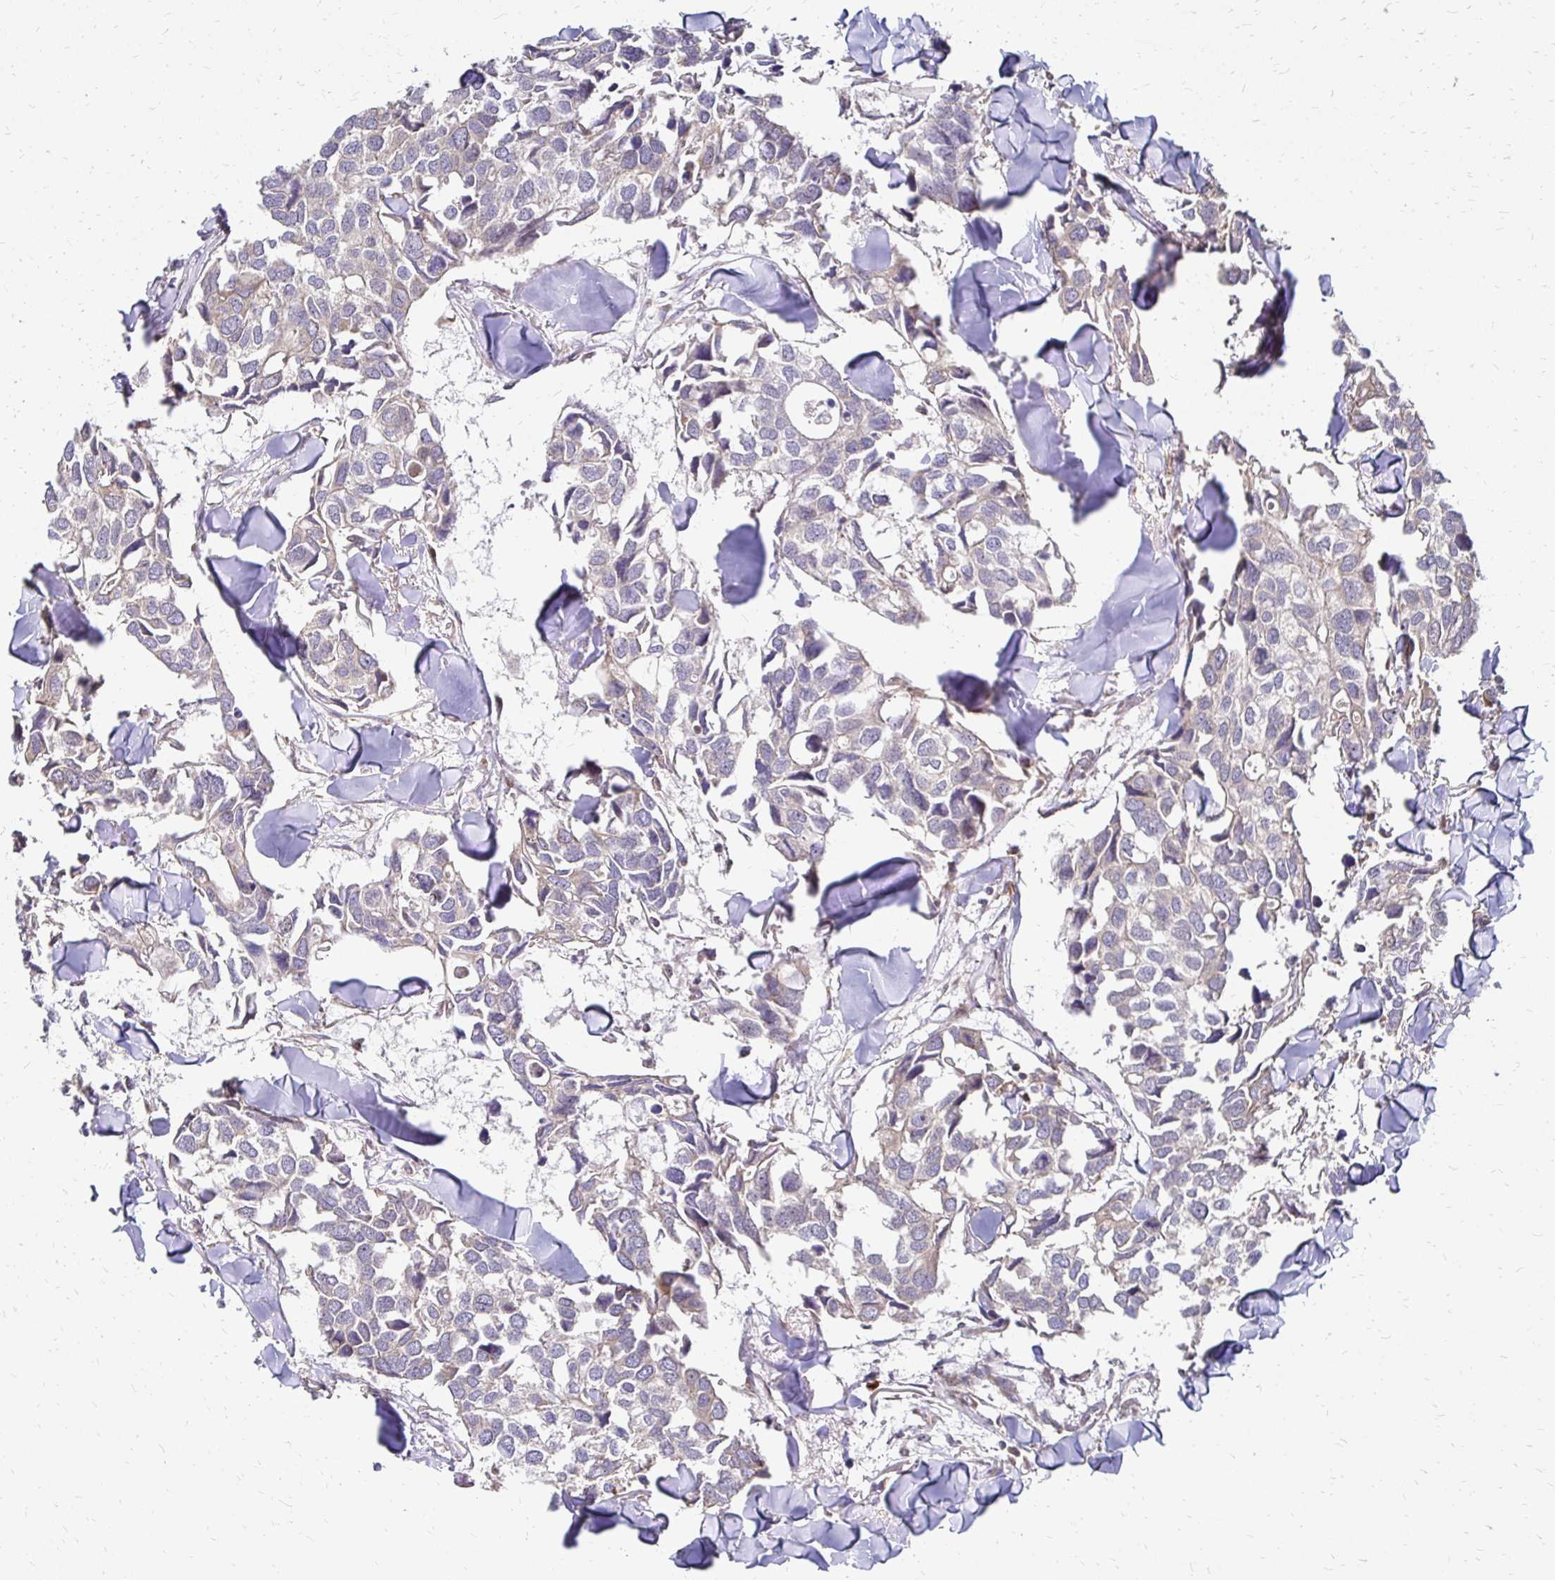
{"staining": {"intensity": "weak", "quantity": "<25%", "location": "cytoplasmic/membranous"}, "tissue": "breast cancer", "cell_type": "Tumor cells", "image_type": "cancer", "snomed": [{"axis": "morphology", "description": "Duct carcinoma"}, {"axis": "topography", "description": "Breast"}], "caption": "Immunohistochemical staining of breast cancer exhibits no significant expression in tumor cells.", "gene": "ZW10", "patient": {"sex": "female", "age": 83}}